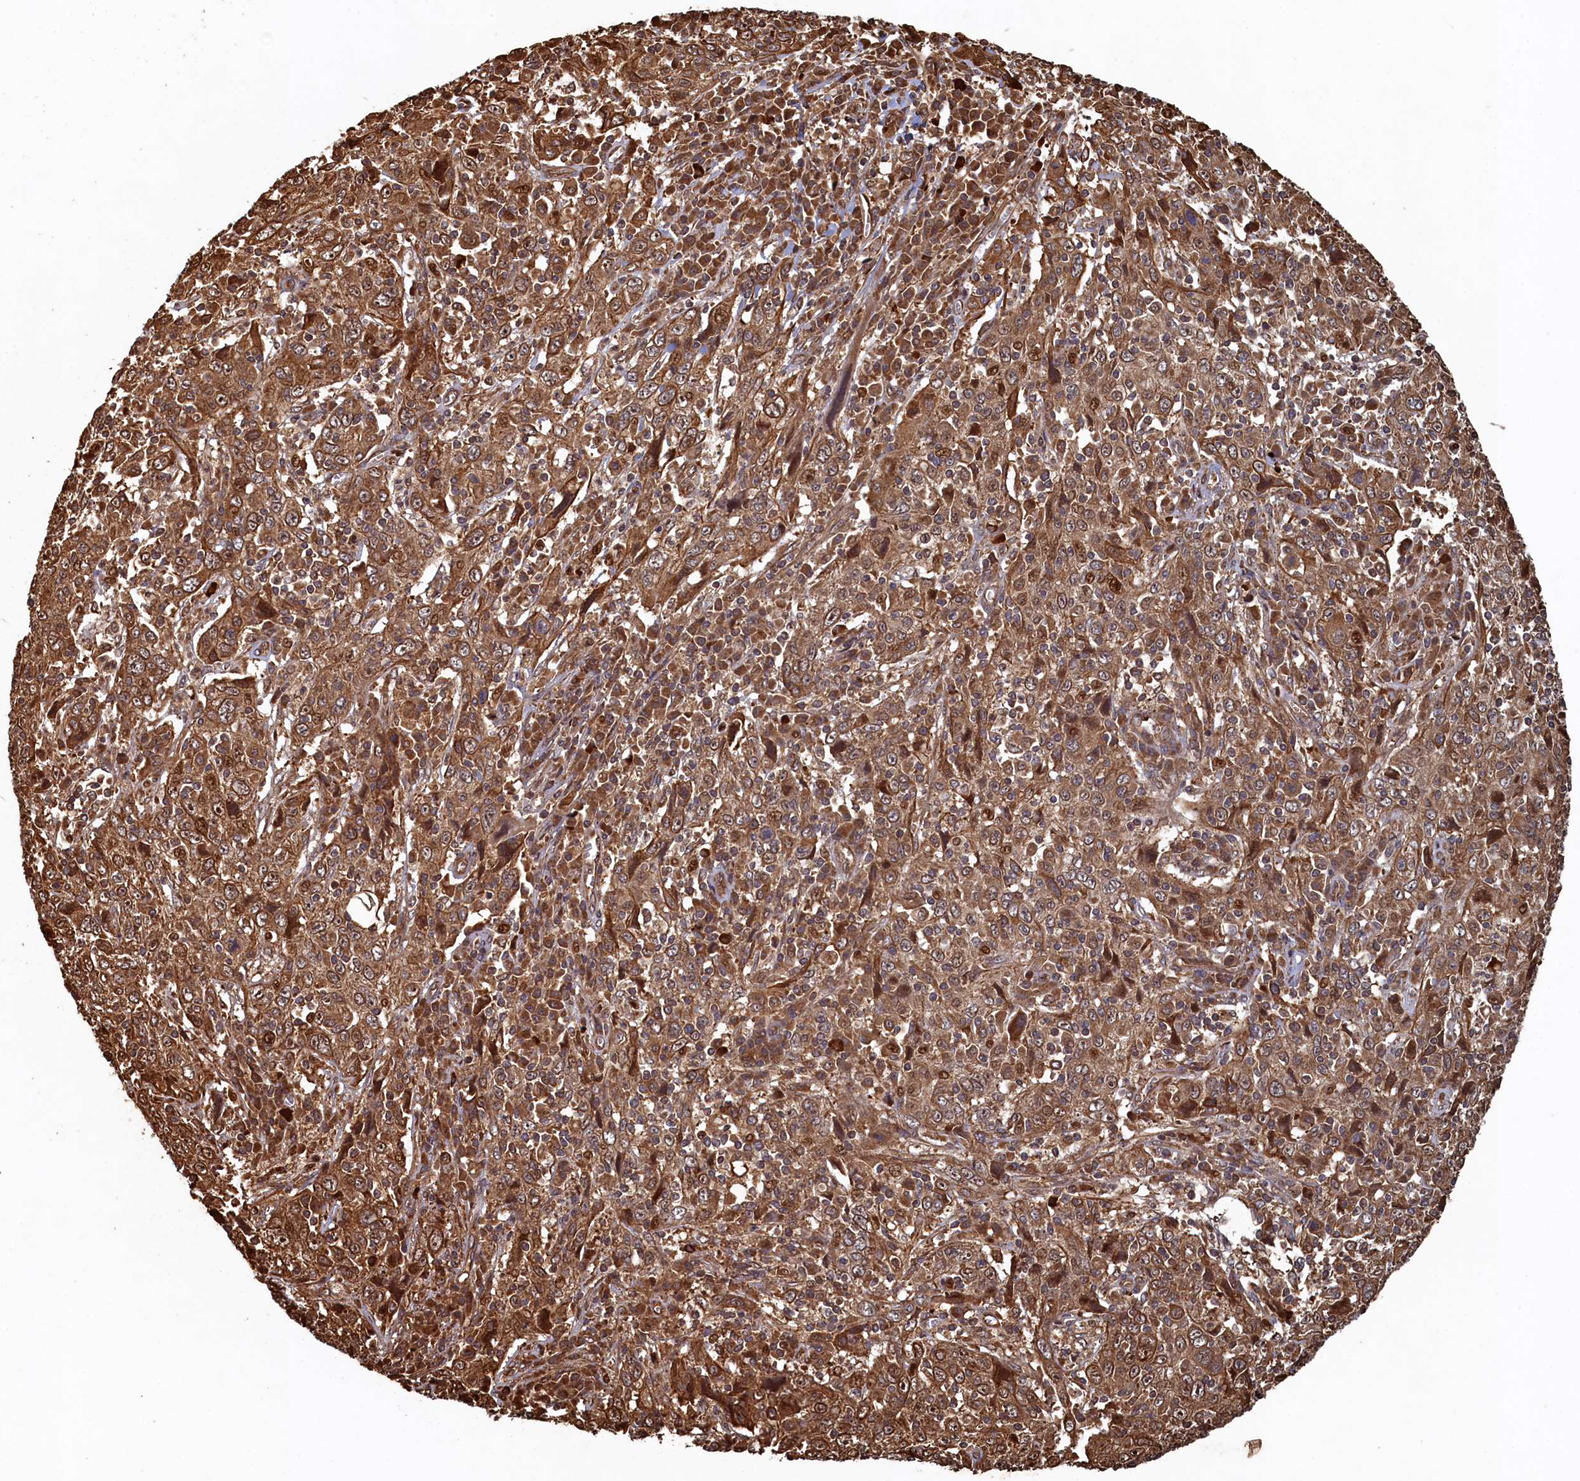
{"staining": {"intensity": "moderate", "quantity": ">75%", "location": "cytoplasmic/membranous"}, "tissue": "cervical cancer", "cell_type": "Tumor cells", "image_type": "cancer", "snomed": [{"axis": "morphology", "description": "Squamous cell carcinoma, NOS"}, {"axis": "topography", "description": "Cervix"}], "caption": "Cervical cancer (squamous cell carcinoma) tissue displays moderate cytoplasmic/membranous positivity in approximately >75% of tumor cells", "gene": "PIGN", "patient": {"sex": "female", "age": 46}}